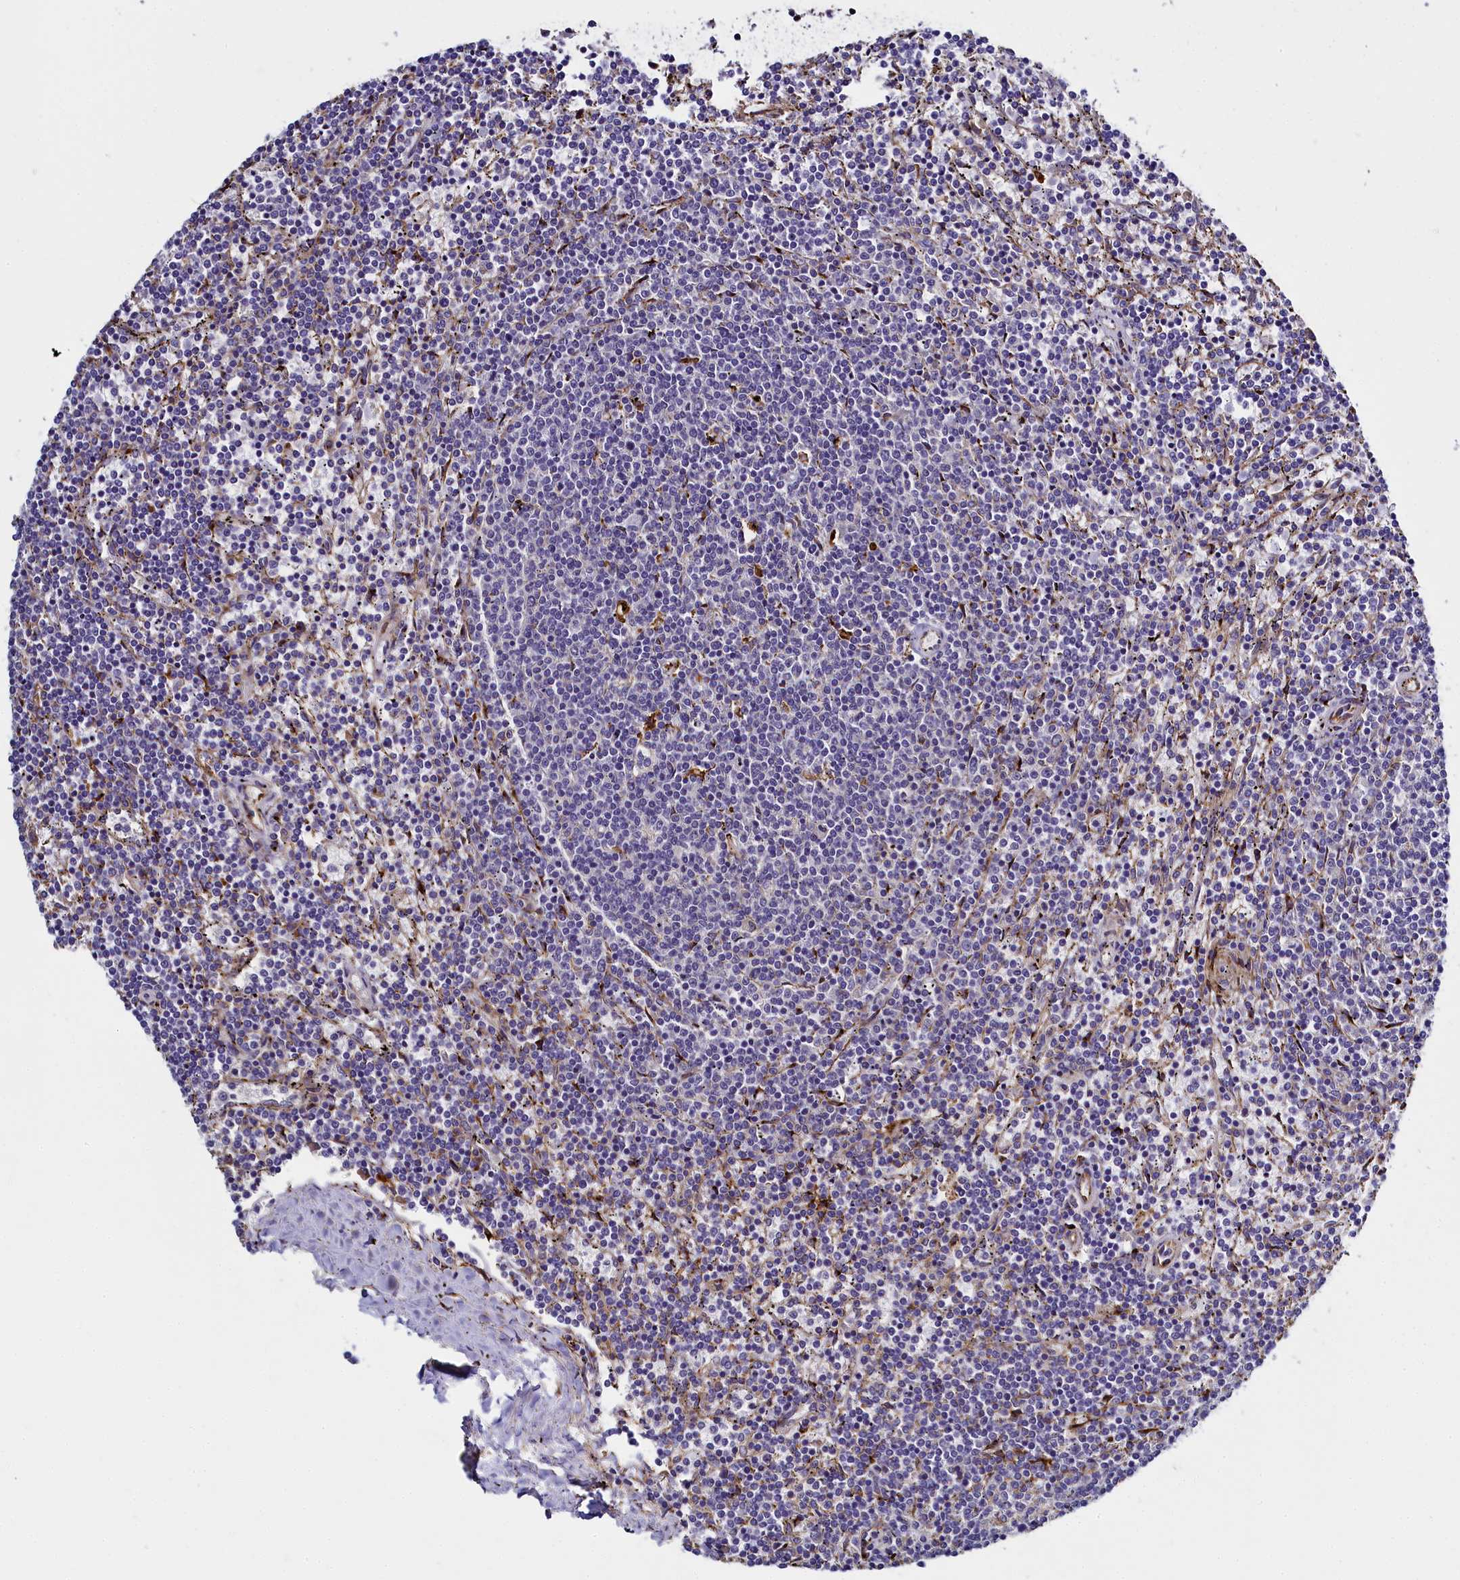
{"staining": {"intensity": "negative", "quantity": "none", "location": "none"}, "tissue": "lymphoma", "cell_type": "Tumor cells", "image_type": "cancer", "snomed": [{"axis": "morphology", "description": "Malignant lymphoma, non-Hodgkin's type, Low grade"}, {"axis": "topography", "description": "Spleen"}], "caption": "The immunohistochemistry (IHC) histopathology image has no significant positivity in tumor cells of malignant lymphoma, non-Hodgkin's type (low-grade) tissue. (Stains: DAB immunohistochemistry (IHC) with hematoxylin counter stain, Microscopy: brightfield microscopy at high magnification).", "gene": "MRC2", "patient": {"sex": "female", "age": 50}}